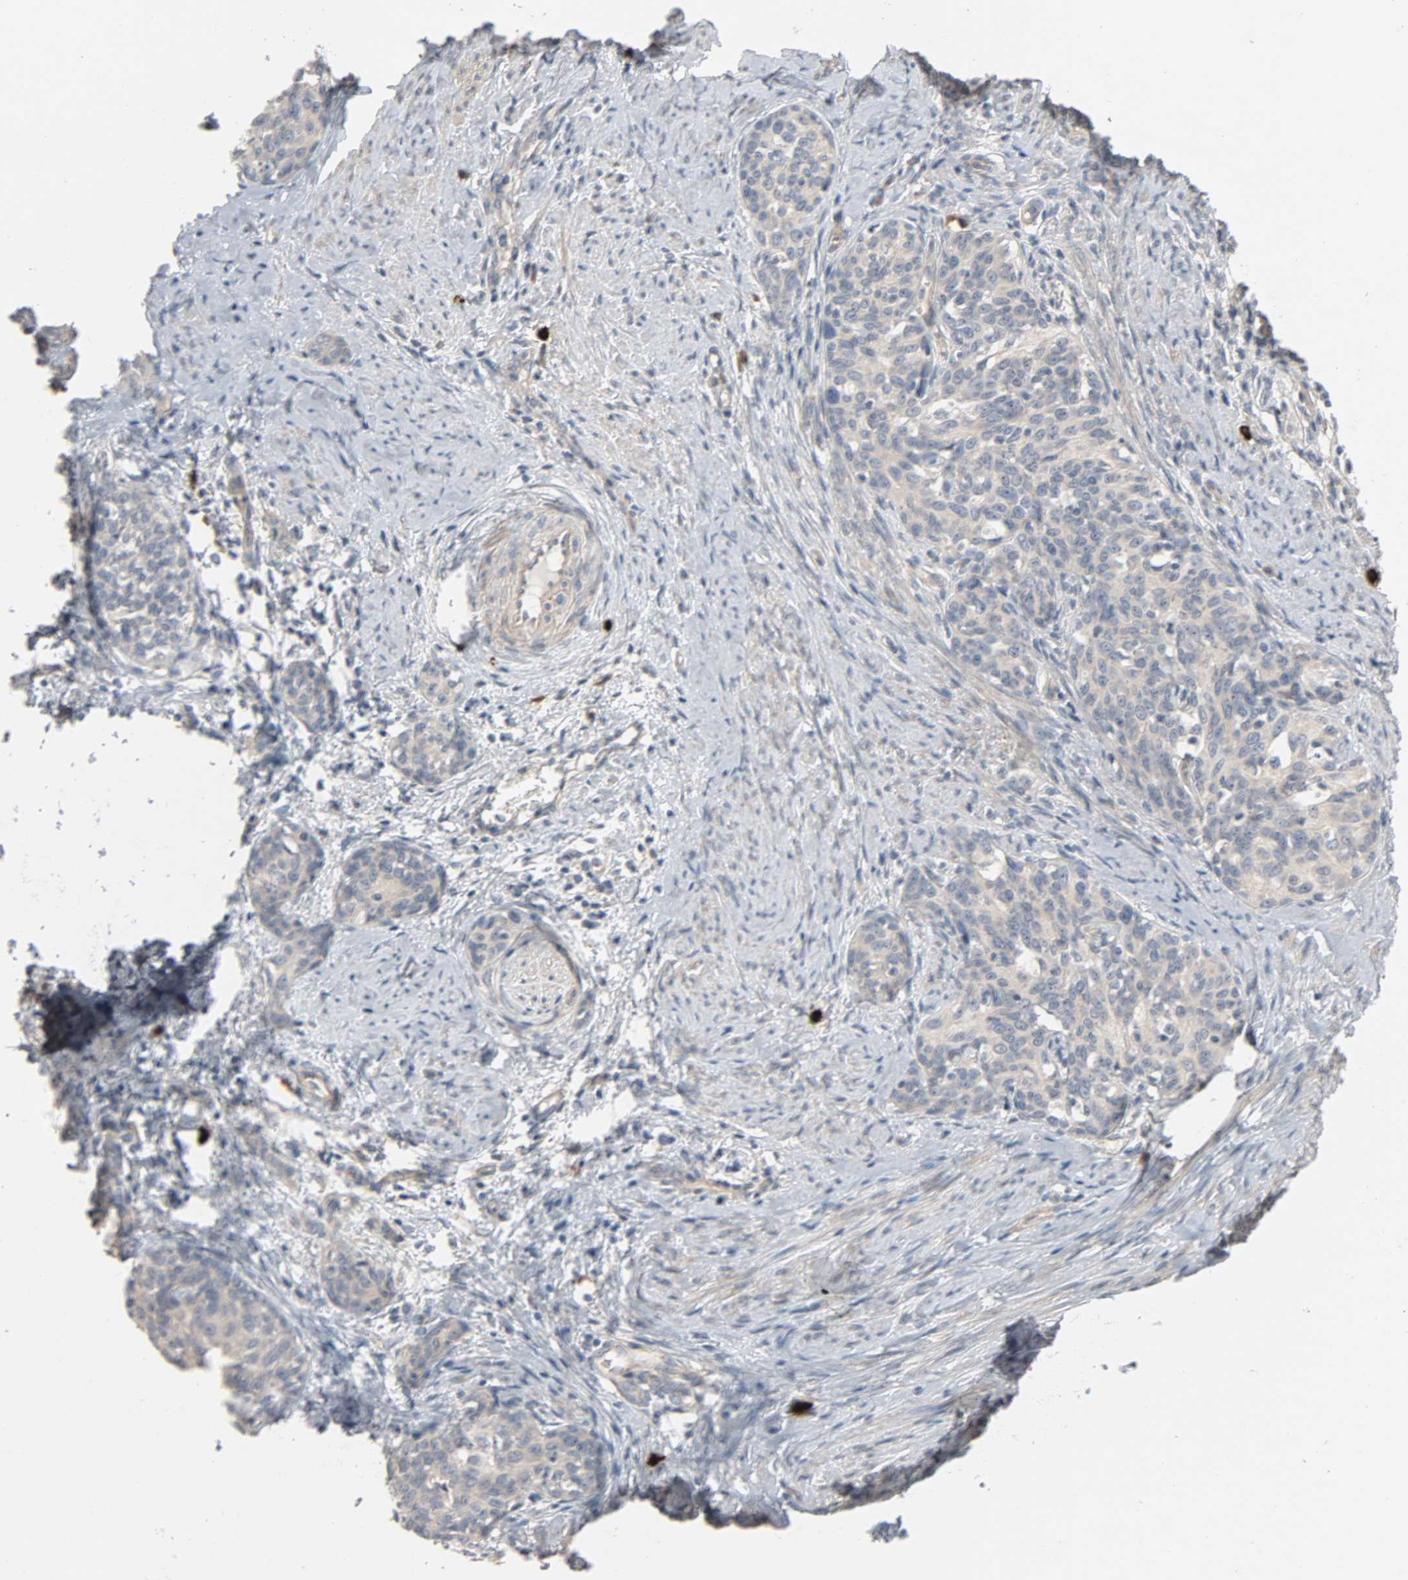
{"staining": {"intensity": "negative", "quantity": "none", "location": "none"}, "tissue": "cervical cancer", "cell_type": "Tumor cells", "image_type": "cancer", "snomed": [{"axis": "morphology", "description": "Squamous cell carcinoma, NOS"}, {"axis": "morphology", "description": "Adenocarcinoma, NOS"}, {"axis": "topography", "description": "Cervix"}], "caption": "This image is of cervical cancer stained with immunohistochemistry (IHC) to label a protein in brown with the nuclei are counter-stained blue. There is no expression in tumor cells.", "gene": "LIMCH1", "patient": {"sex": "female", "age": 52}}